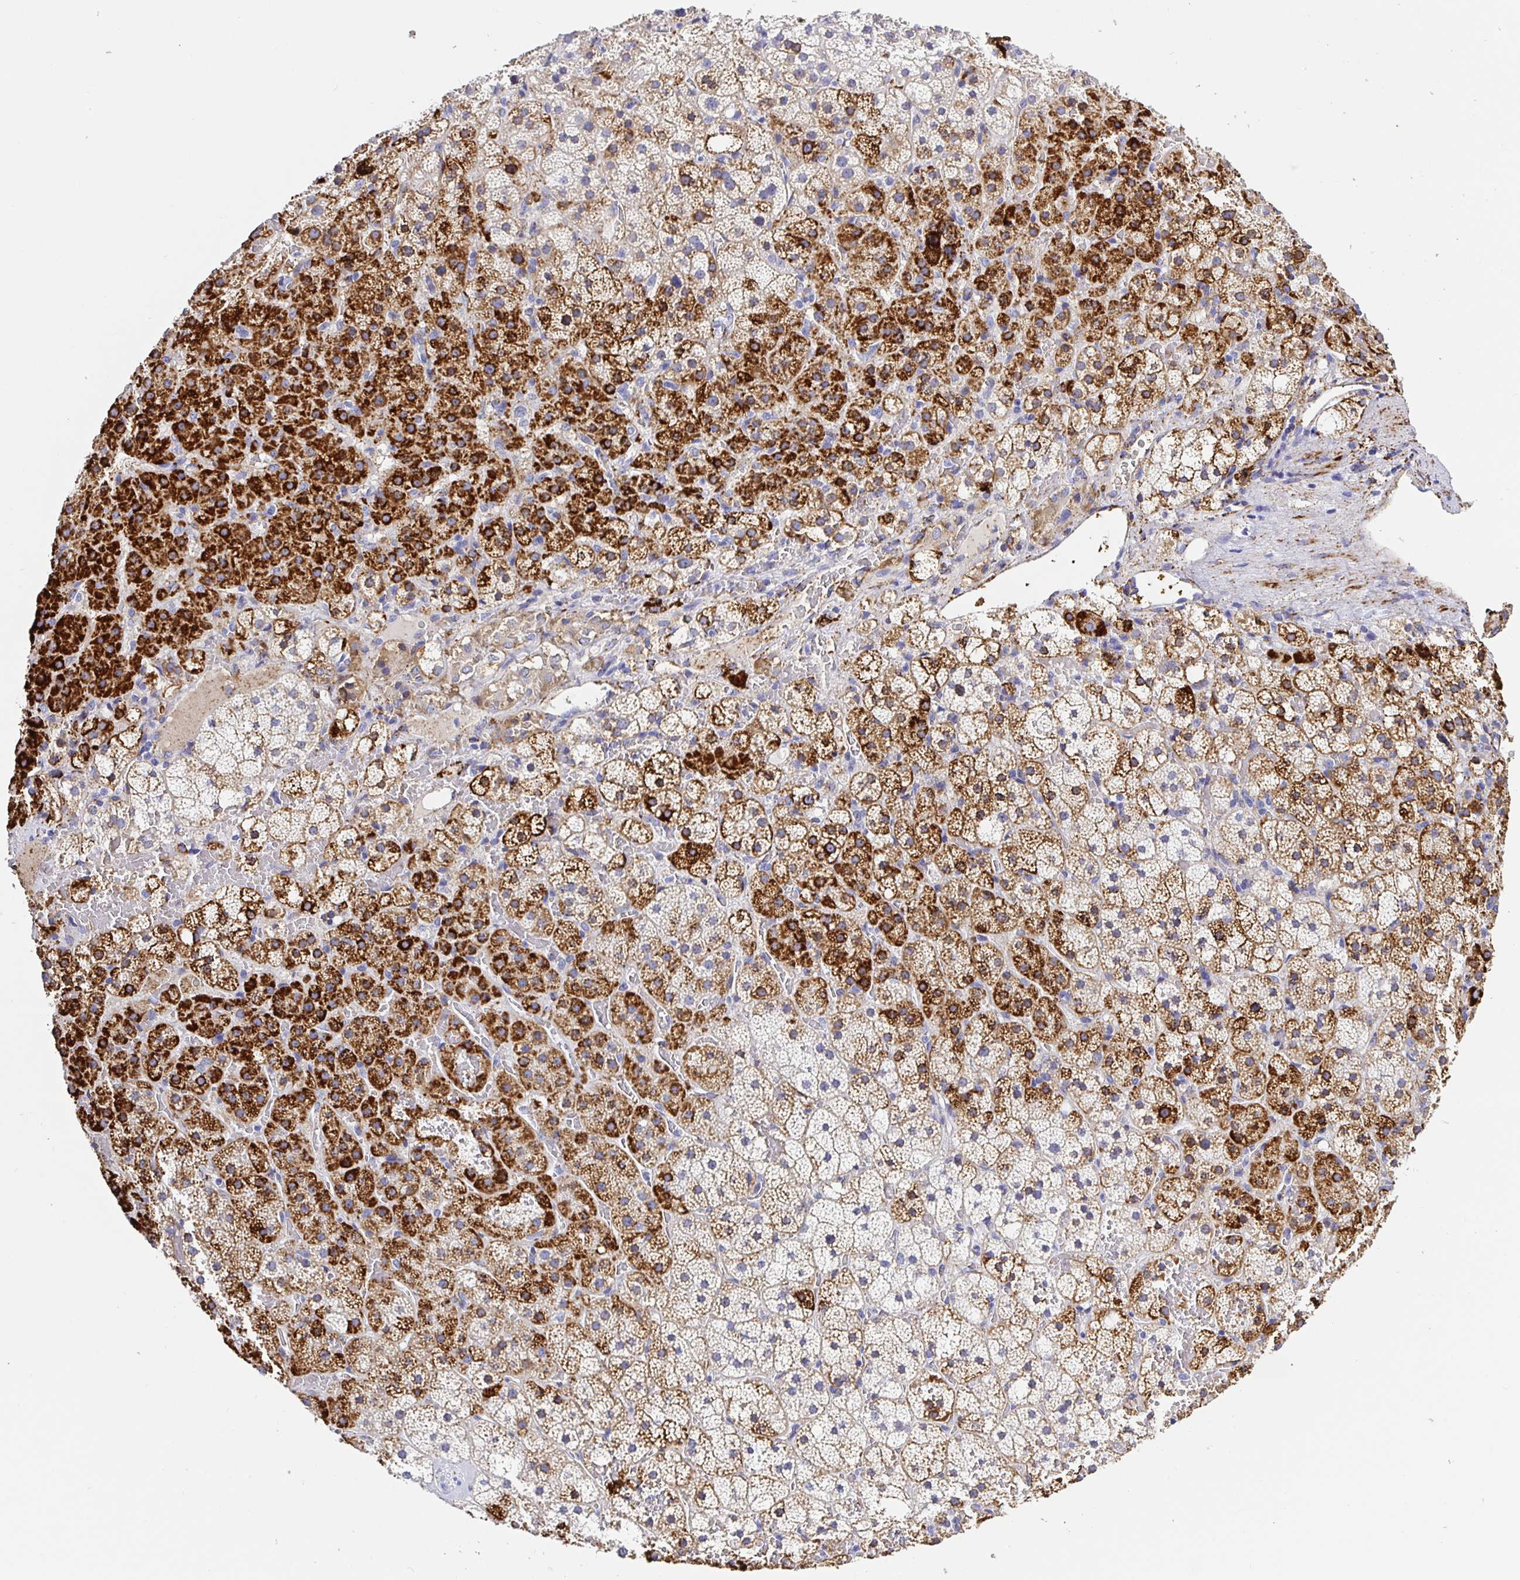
{"staining": {"intensity": "strong", "quantity": "25%-75%", "location": "cytoplasmic/membranous"}, "tissue": "adrenal gland", "cell_type": "Glandular cells", "image_type": "normal", "snomed": [{"axis": "morphology", "description": "Normal tissue, NOS"}, {"axis": "topography", "description": "Adrenal gland"}], "caption": "Immunohistochemistry (DAB (3,3'-diaminobenzidine)) staining of unremarkable adrenal gland demonstrates strong cytoplasmic/membranous protein expression in about 25%-75% of glandular cells.", "gene": "MAOA", "patient": {"sex": "male", "age": 53}}